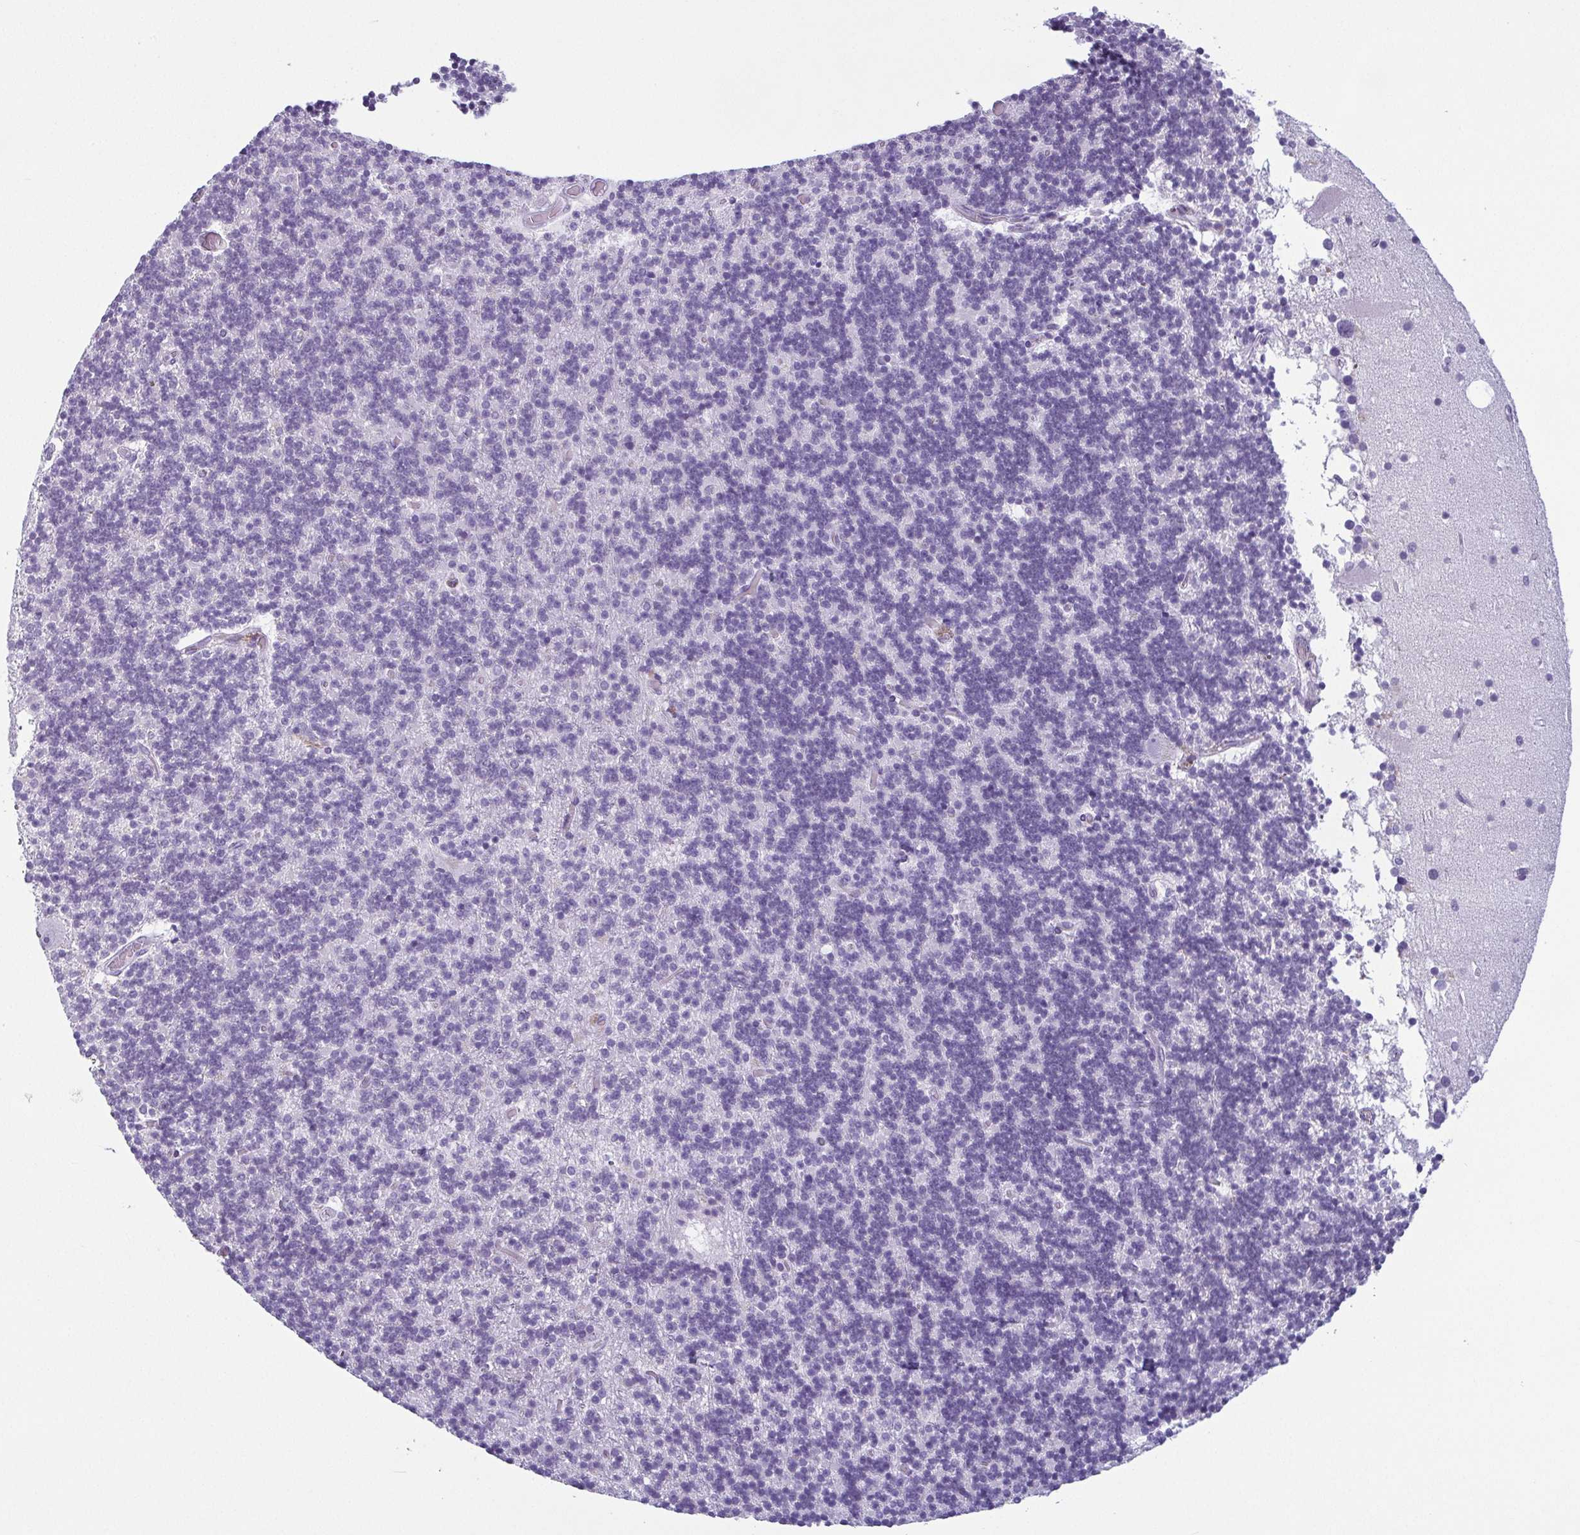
{"staining": {"intensity": "negative", "quantity": "none", "location": "none"}, "tissue": "cerebellum", "cell_type": "Cells in granular layer", "image_type": "normal", "snomed": [{"axis": "morphology", "description": "Normal tissue, NOS"}, {"axis": "topography", "description": "Cerebellum"}], "caption": "DAB immunohistochemical staining of benign human cerebellum displays no significant expression in cells in granular layer.", "gene": "KRT78", "patient": {"sex": "male", "age": 70}}